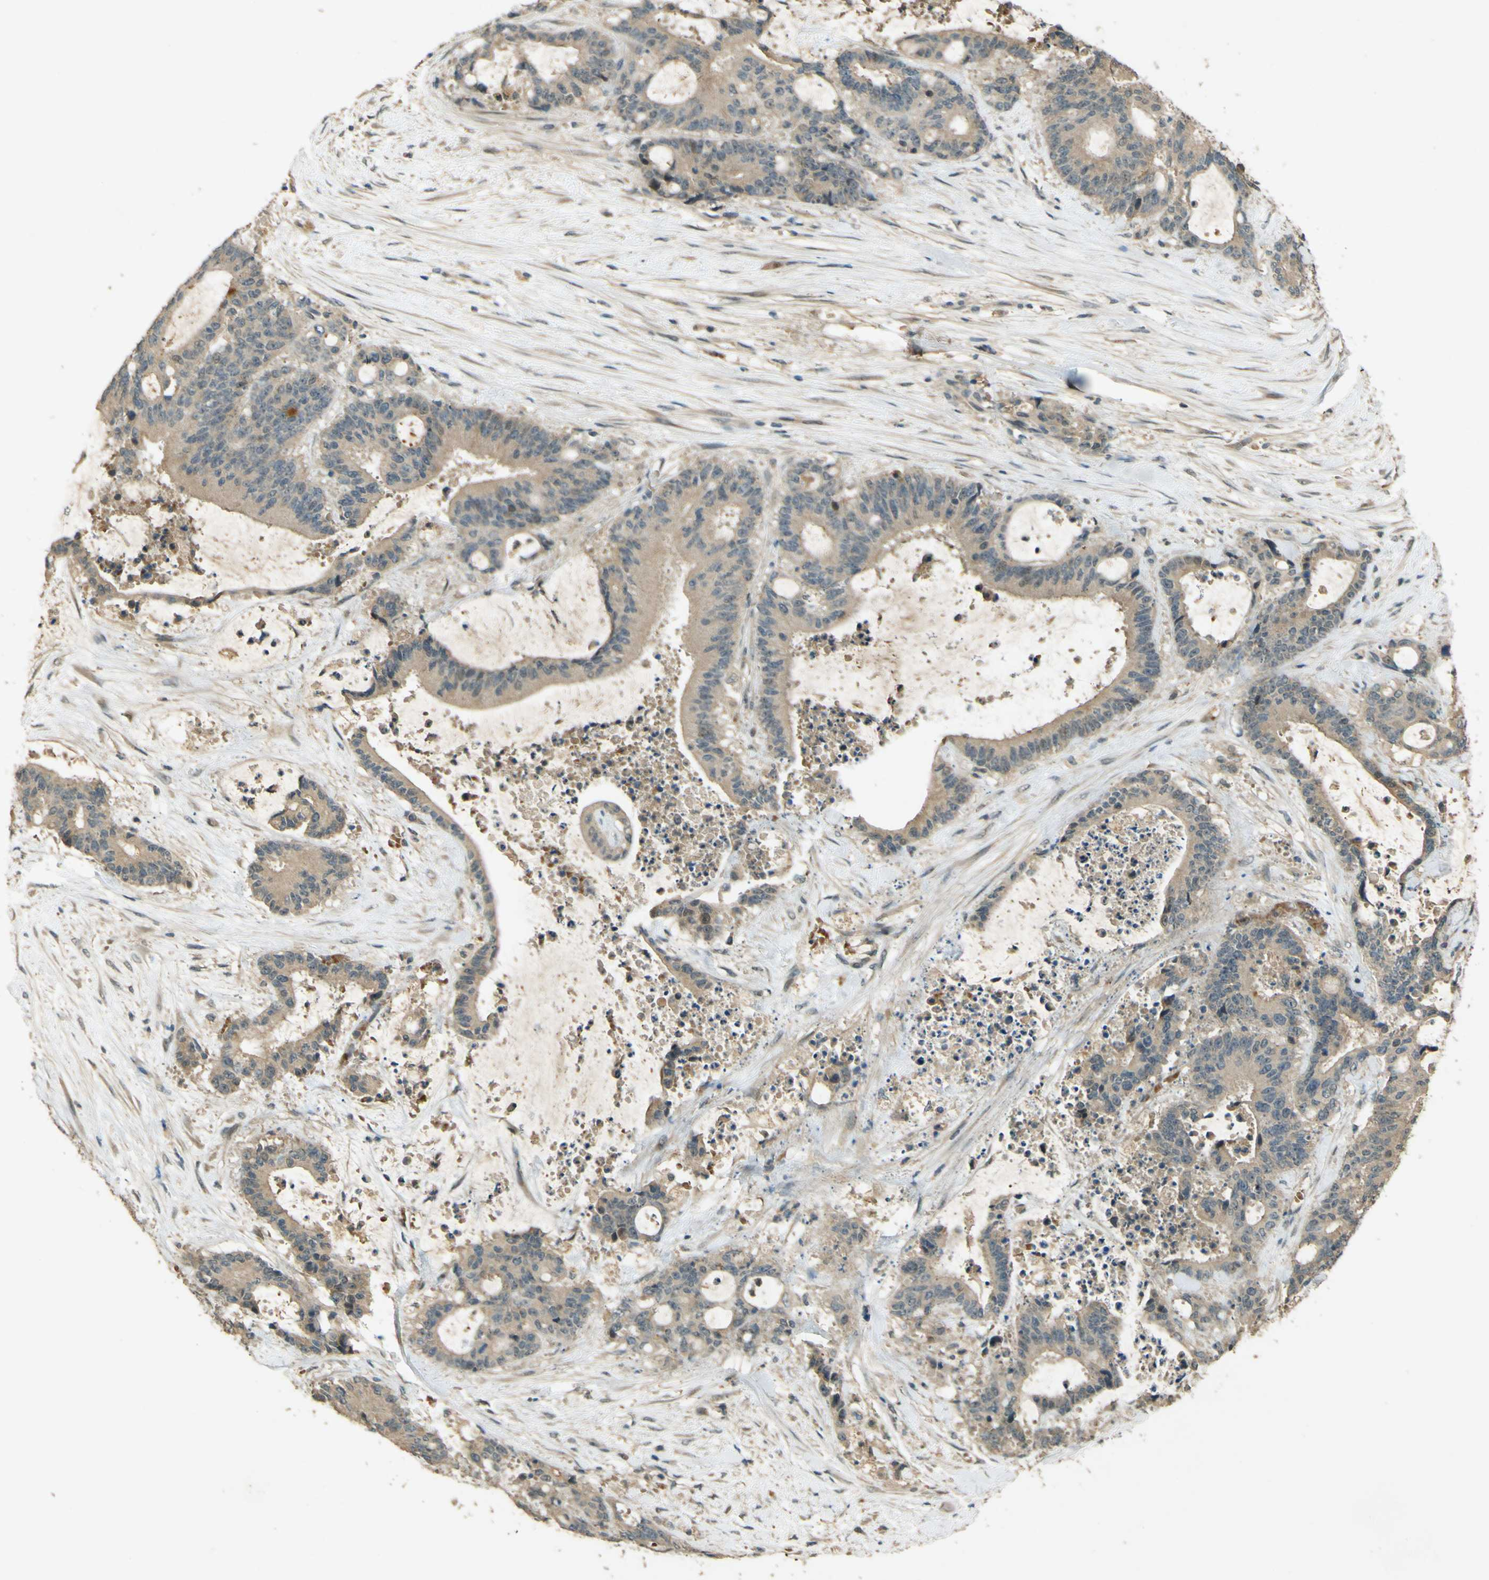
{"staining": {"intensity": "weak", "quantity": ">75%", "location": "cytoplasmic/membranous"}, "tissue": "liver cancer", "cell_type": "Tumor cells", "image_type": "cancer", "snomed": [{"axis": "morphology", "description": "Normal tissue, NOS"}, {"axis": "morphology", "description": "Cholangiocarcinoma"}, {"axis": "topography", "description": "Liver"}, {"axis": "topography", "description": "Peripheral nerve tissue"}], "caption": "Human liver cholangiocarcinoma stained with a protein marker shows weak staining in tumor cells.", "gene": "MPDZ", "patient": {"sex": "female", "age": 73}}